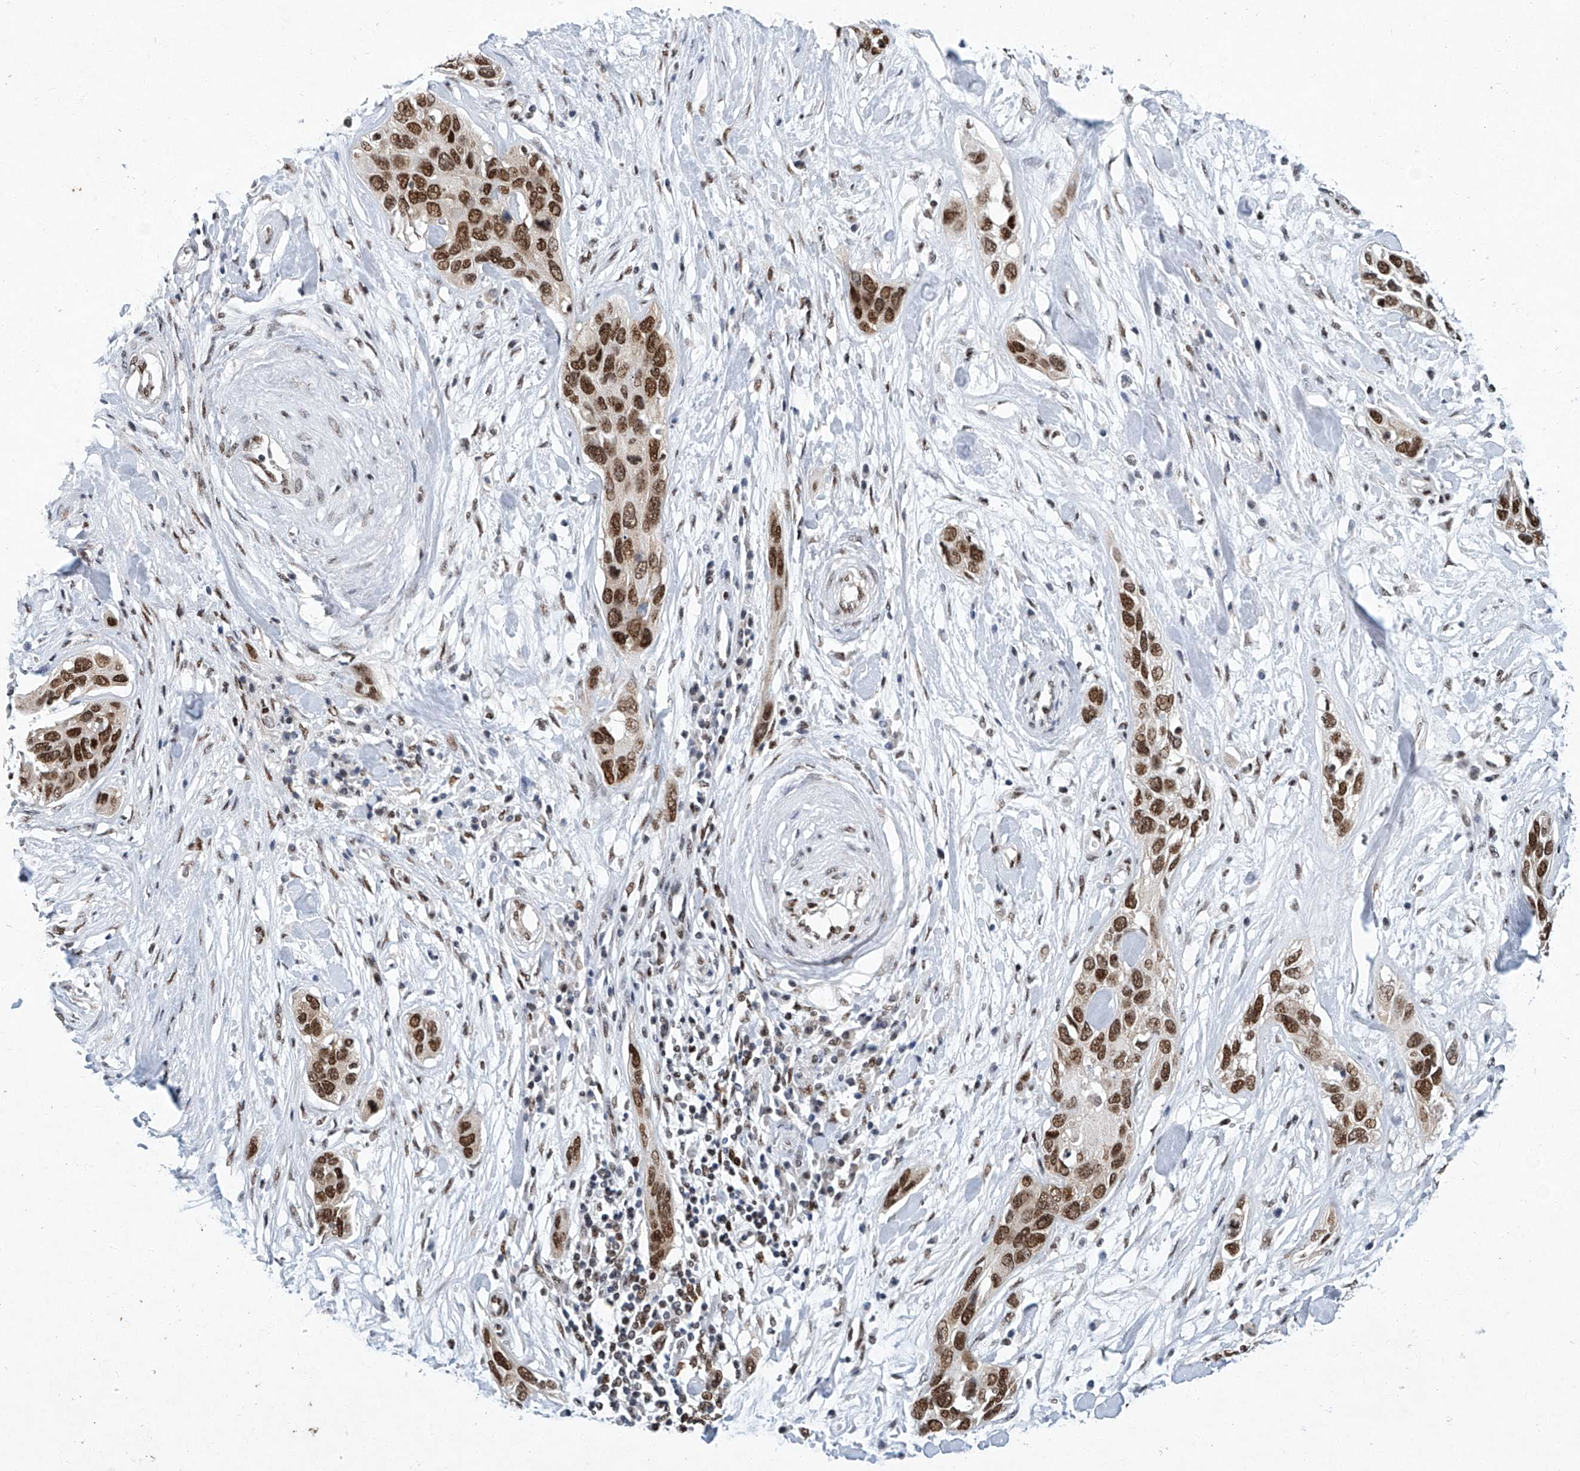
{"staining": {"intensity": "strong", "quantity": ">75%", "location": "nuclear"}, "tissue": "pancreatic cancer", "cell_type": "Tumor cells", "image_type": "cancer", "snomed": [{"axis": "morphology", "description": "Adenocarcinoma, NOS"}, {"axis": "topography", "description": "Pancreas"}], "caption": "Brown immunohistochemical staining in adenocarcinoma (pancreatic) demonstrates strong nuclear expression in about >75% of tumor cells.", "gene": "TFDP1", "patient": {"sex": "female", "age": 60}}